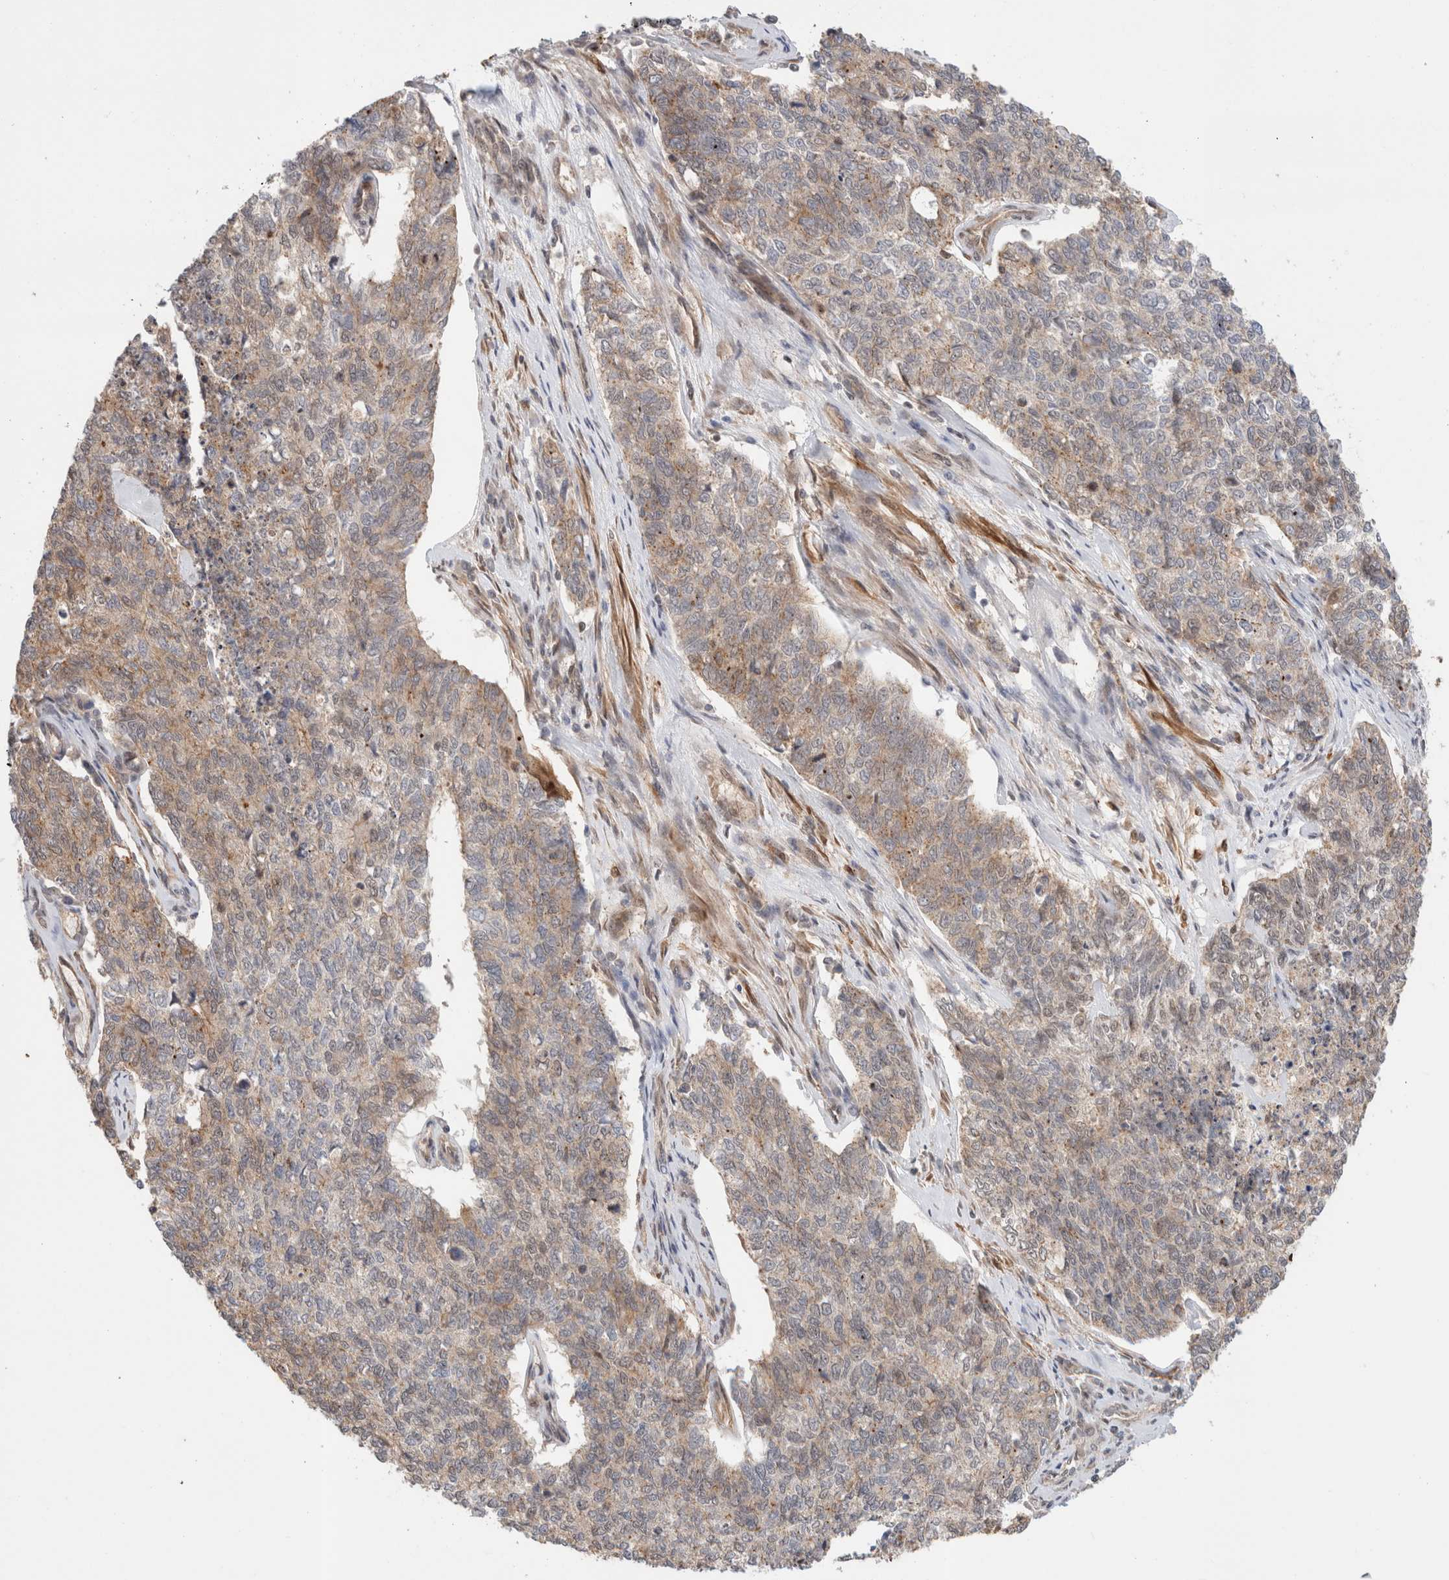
{"staining": {"intensity": "weak", "quantity": "25%-75%", "location": "cytoplasmic/membranous"}, "tissue": "cervical cancer", "cell_type": "Tumor cells", "image_type": "cancer", "snomed": [{"axis": "morphology", "description": "Squamous cell carcinoma, NOS"}, {"axis": "topography", "description": "Cervix"}], "caption": "Squamous cell carcinoma (cervical) tissue exhibits weak cytoplasmic/membranous positivity in approximately 25%-75% of tumor cells", "gene": "OTUD6B", "patient": {"sex": "female", "age": 63}}